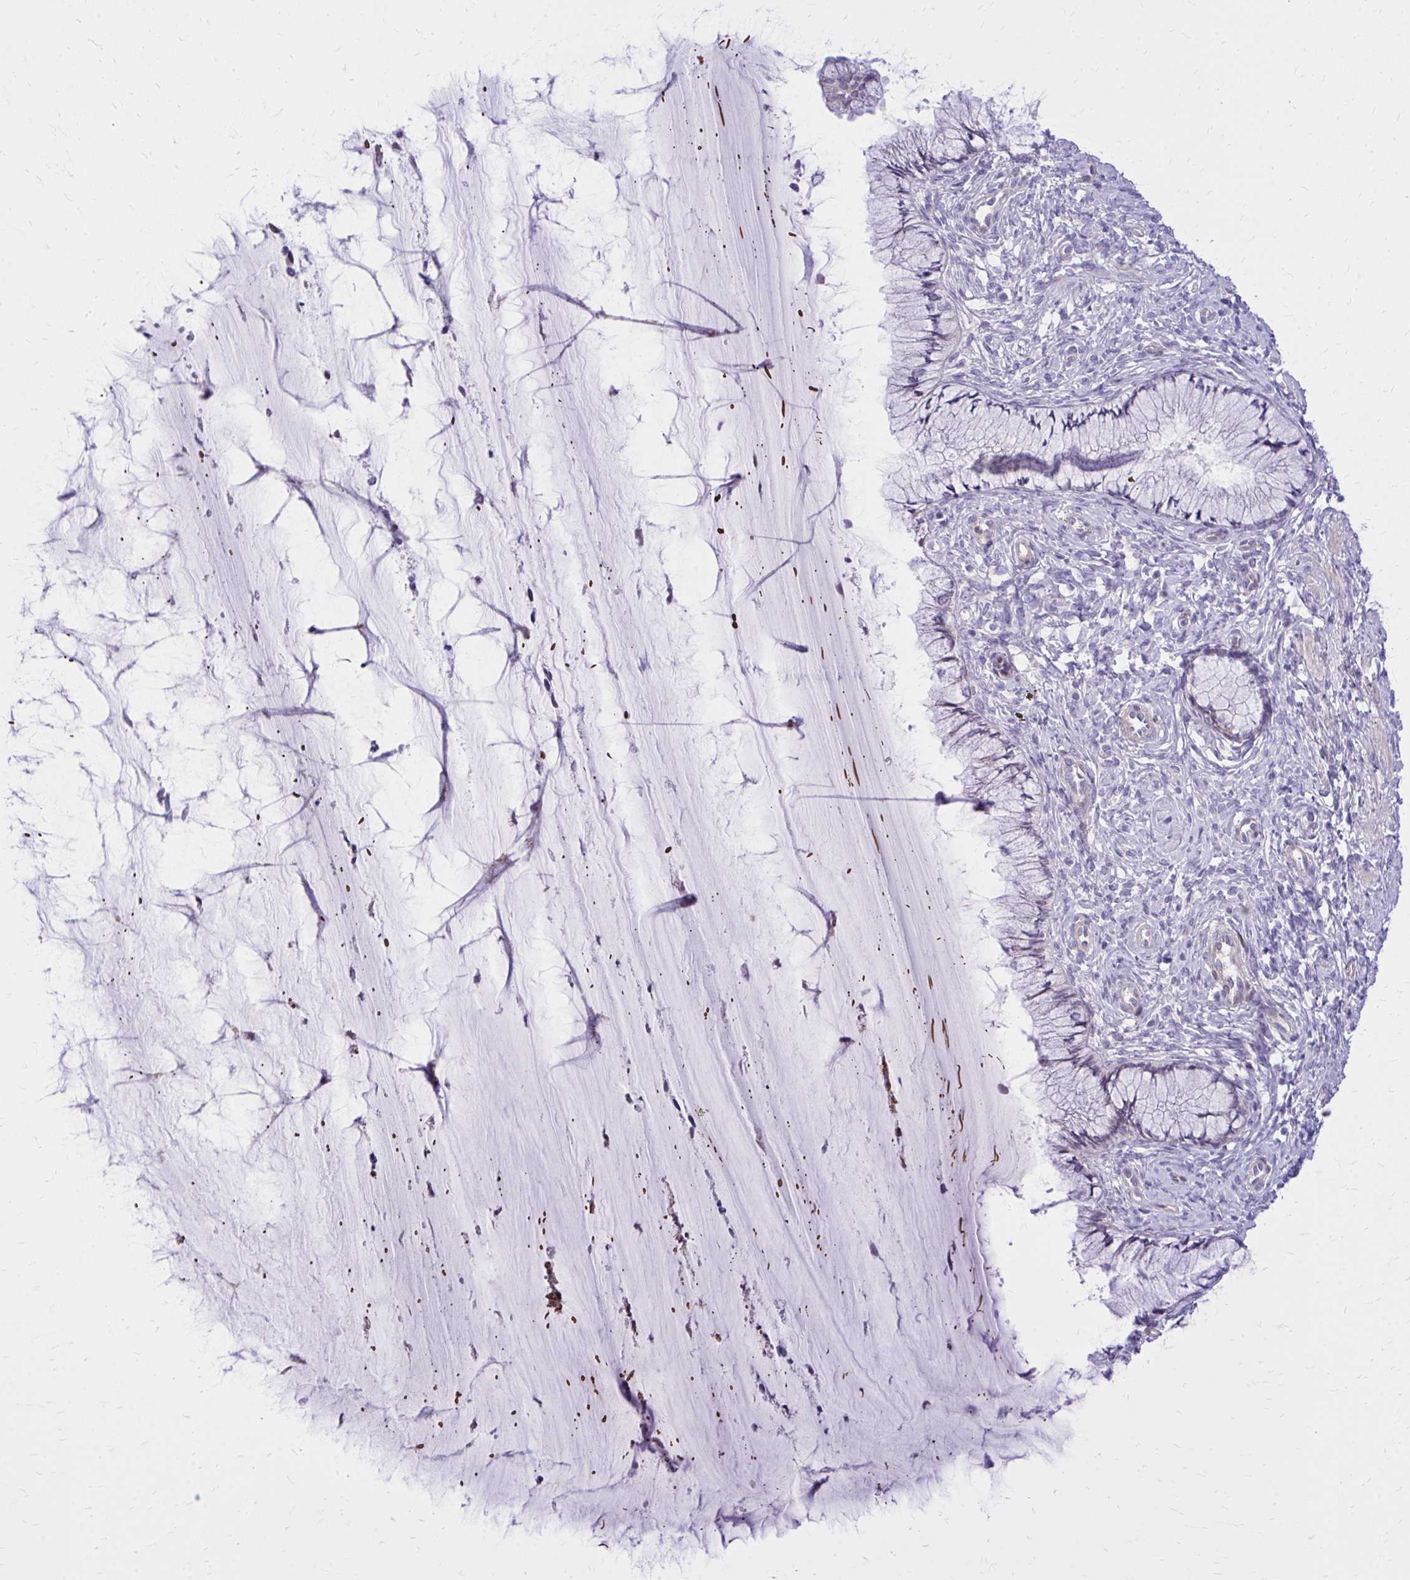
{"staining": {"intensity": "weak", "quantity": "25%-75%", "location": "cytoplasmic/membranous"}, "tissue": "cervix", "cell_type": "Glandular cells", "image_type": "normal", "snomed": [{"axis": "morphology", "description": "Normal tissue, NOS"}, {"axis": "topography", "description": "Cervix"}], "caption": "Benign cervix displays weak cytoplasmic/membranous expression in about 25%-75% of glandular cells, visualized by immunohistochemistry.", "gene": "ADAMTSL1", "patient": {"sex": "female", "age": 37}}